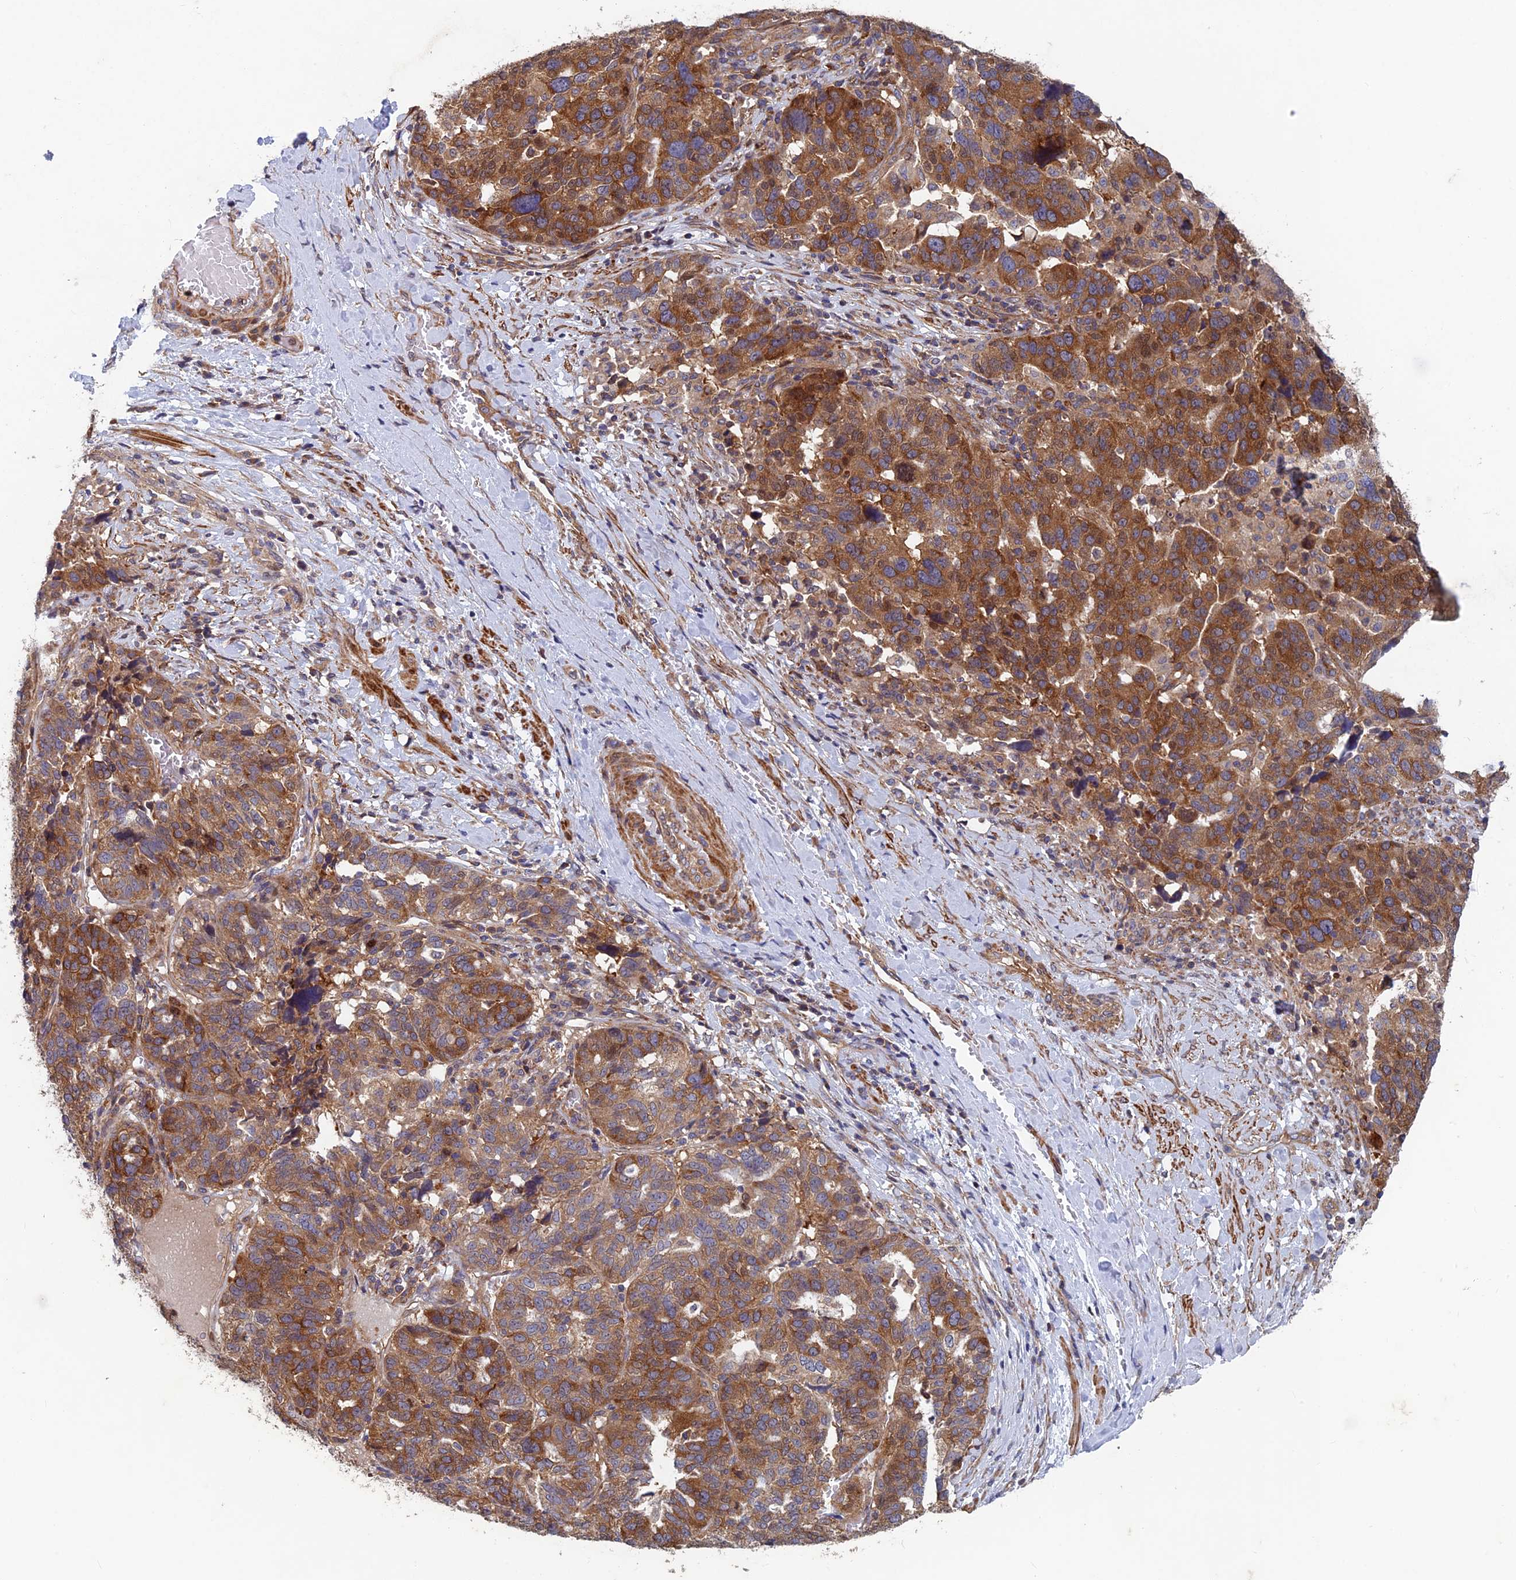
{"staining": {"intensity": "strong", "quantity": ">75%", "location": "cytoplasmic/membranous"}, "tissue": "ovarian cancer", "cell_type": "Tumor cells", "image_type": "cancer", "snomed": [{"axis": "morphology", "description": "Cystadenocarcinoma, serous, NOS"}, {"axis": "topography", "description": "Ovary"}], "caption": "Human serous cystadenocarcinoma (ovarian) stained with a protein marker shows strong staining in tumor cells.", "gene": "NCAPG", "patient": {"sex": "female", "age": 59}}